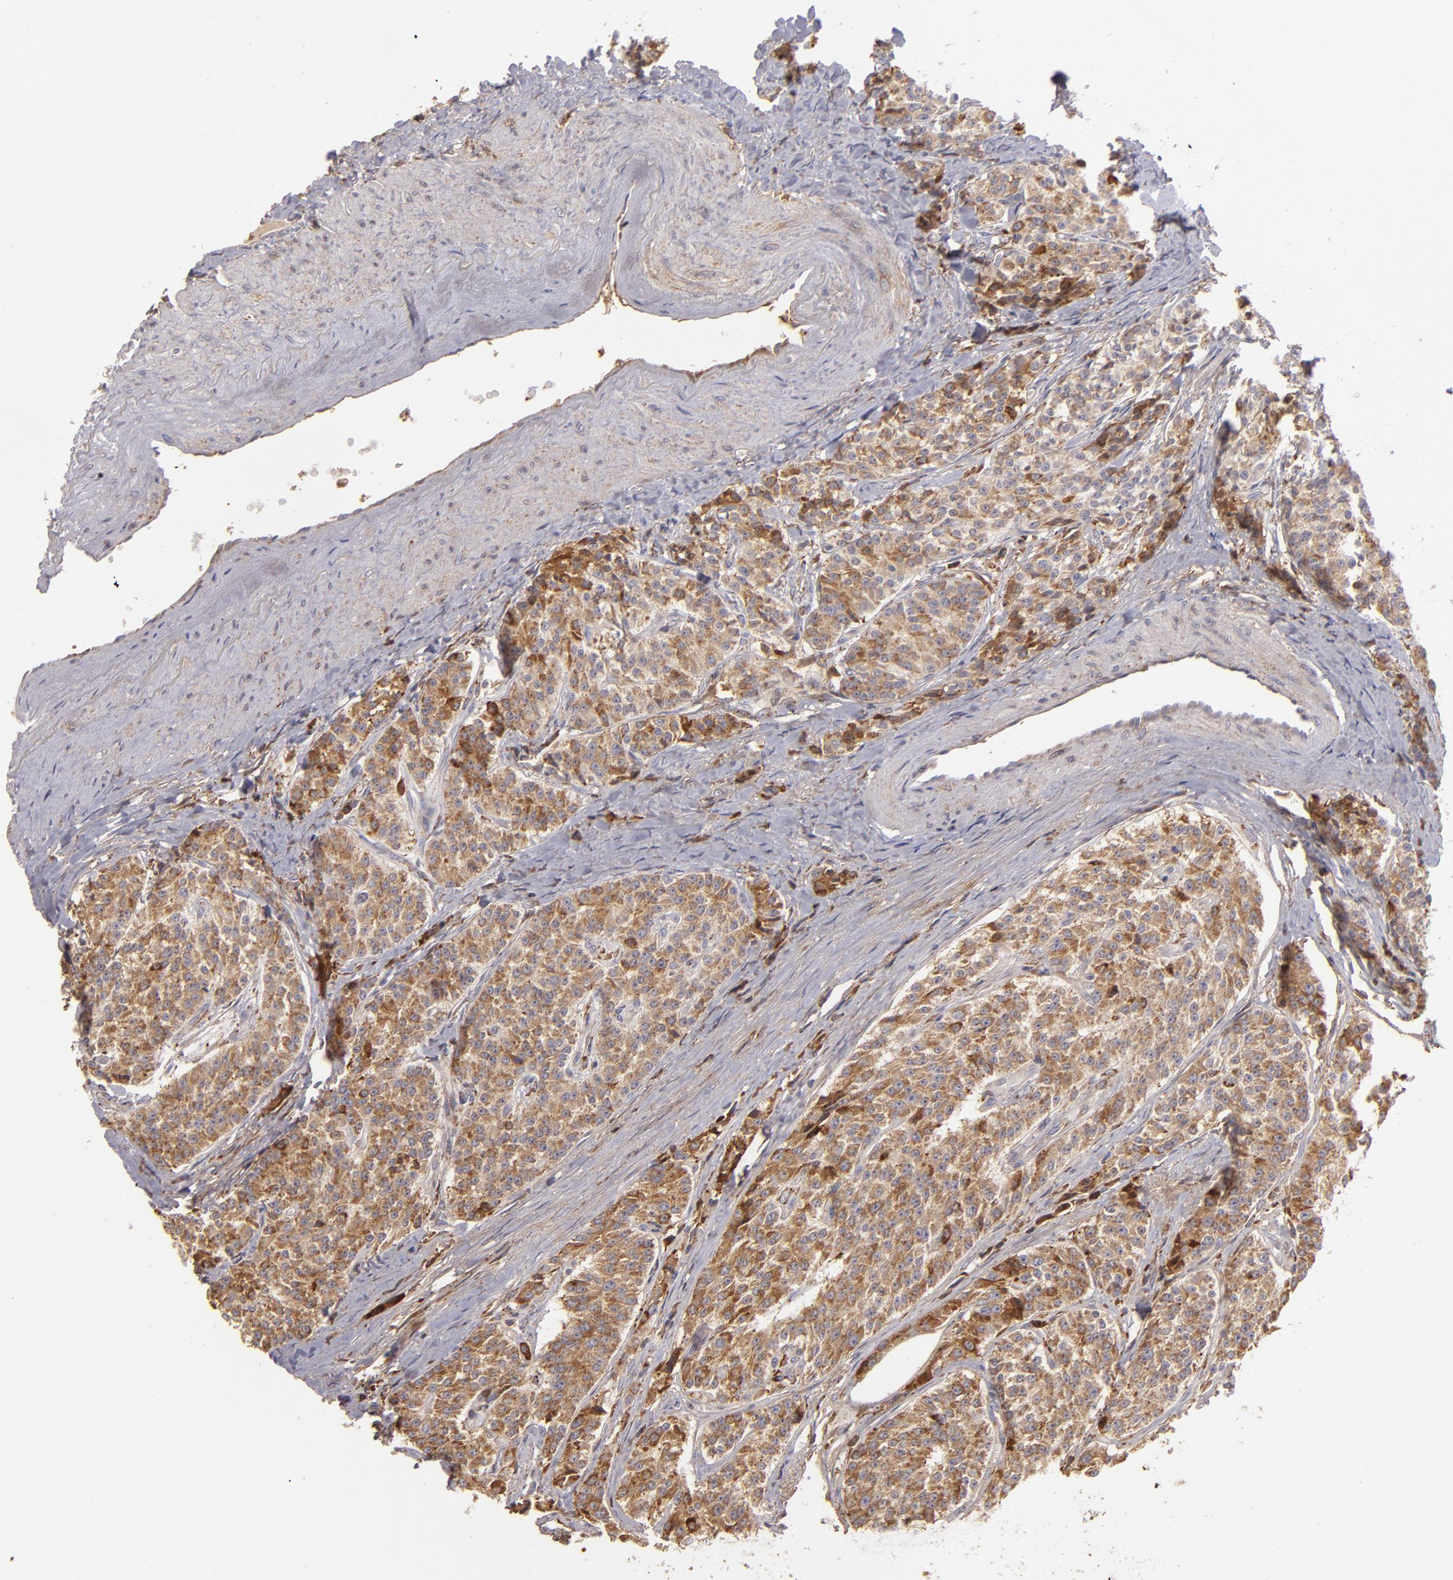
{"staining": {"intensity": "moderate", "quantity": ">75%", "location": "cytoplasmic/membranous"}, "tissue": "carcinoid", "cell_type": "Tumor cells", "image_type": "cancer", "snomed": [{"axis": "morphology", "description": "Carcinoid, malignant, NOS"}, {"axis": "topography", "description": "Stomach"}], "caption": "DAB immunohistochemical staining of human carcinoid reveals moderate cytoplasmic/membranous protein staining in about >75% of tumor cells.", "gene": "CFB", "patient": {"sex": "female", "age": 76}}